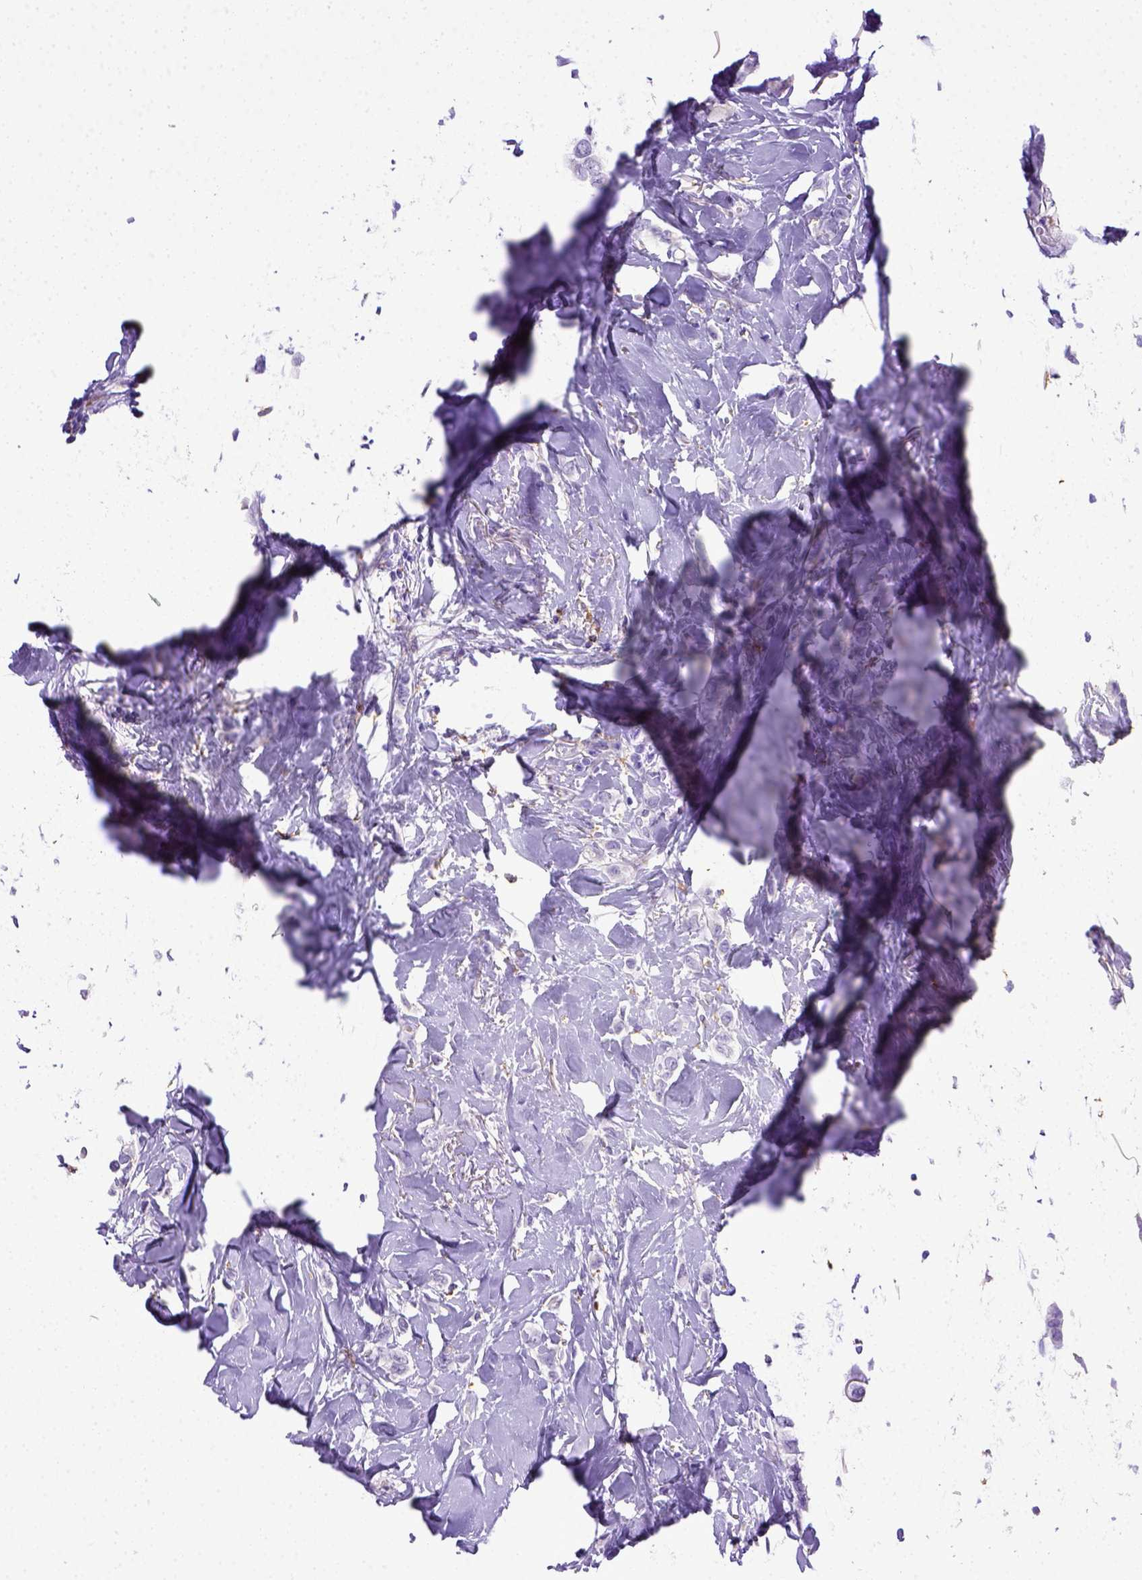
{"staining": {"intensity": "negative", "quantity": "none", "location": "none"}, "tissue": "breast cancer", "cell_type": "Tumor cells", "image_type": "cancer", "snomed": [{"axis": "morphology", "description": "Lobular carcinoma"}, {"axis": "topography", "description": "Breast"}], "caption": "The photomicrograph displays no significant staining in tumor cells of lobular carcinoma (breast). (DAB immunohistochemistry, high magnification).", "gene": "CD68", "patient": {"sex": "female", "age": 66}}